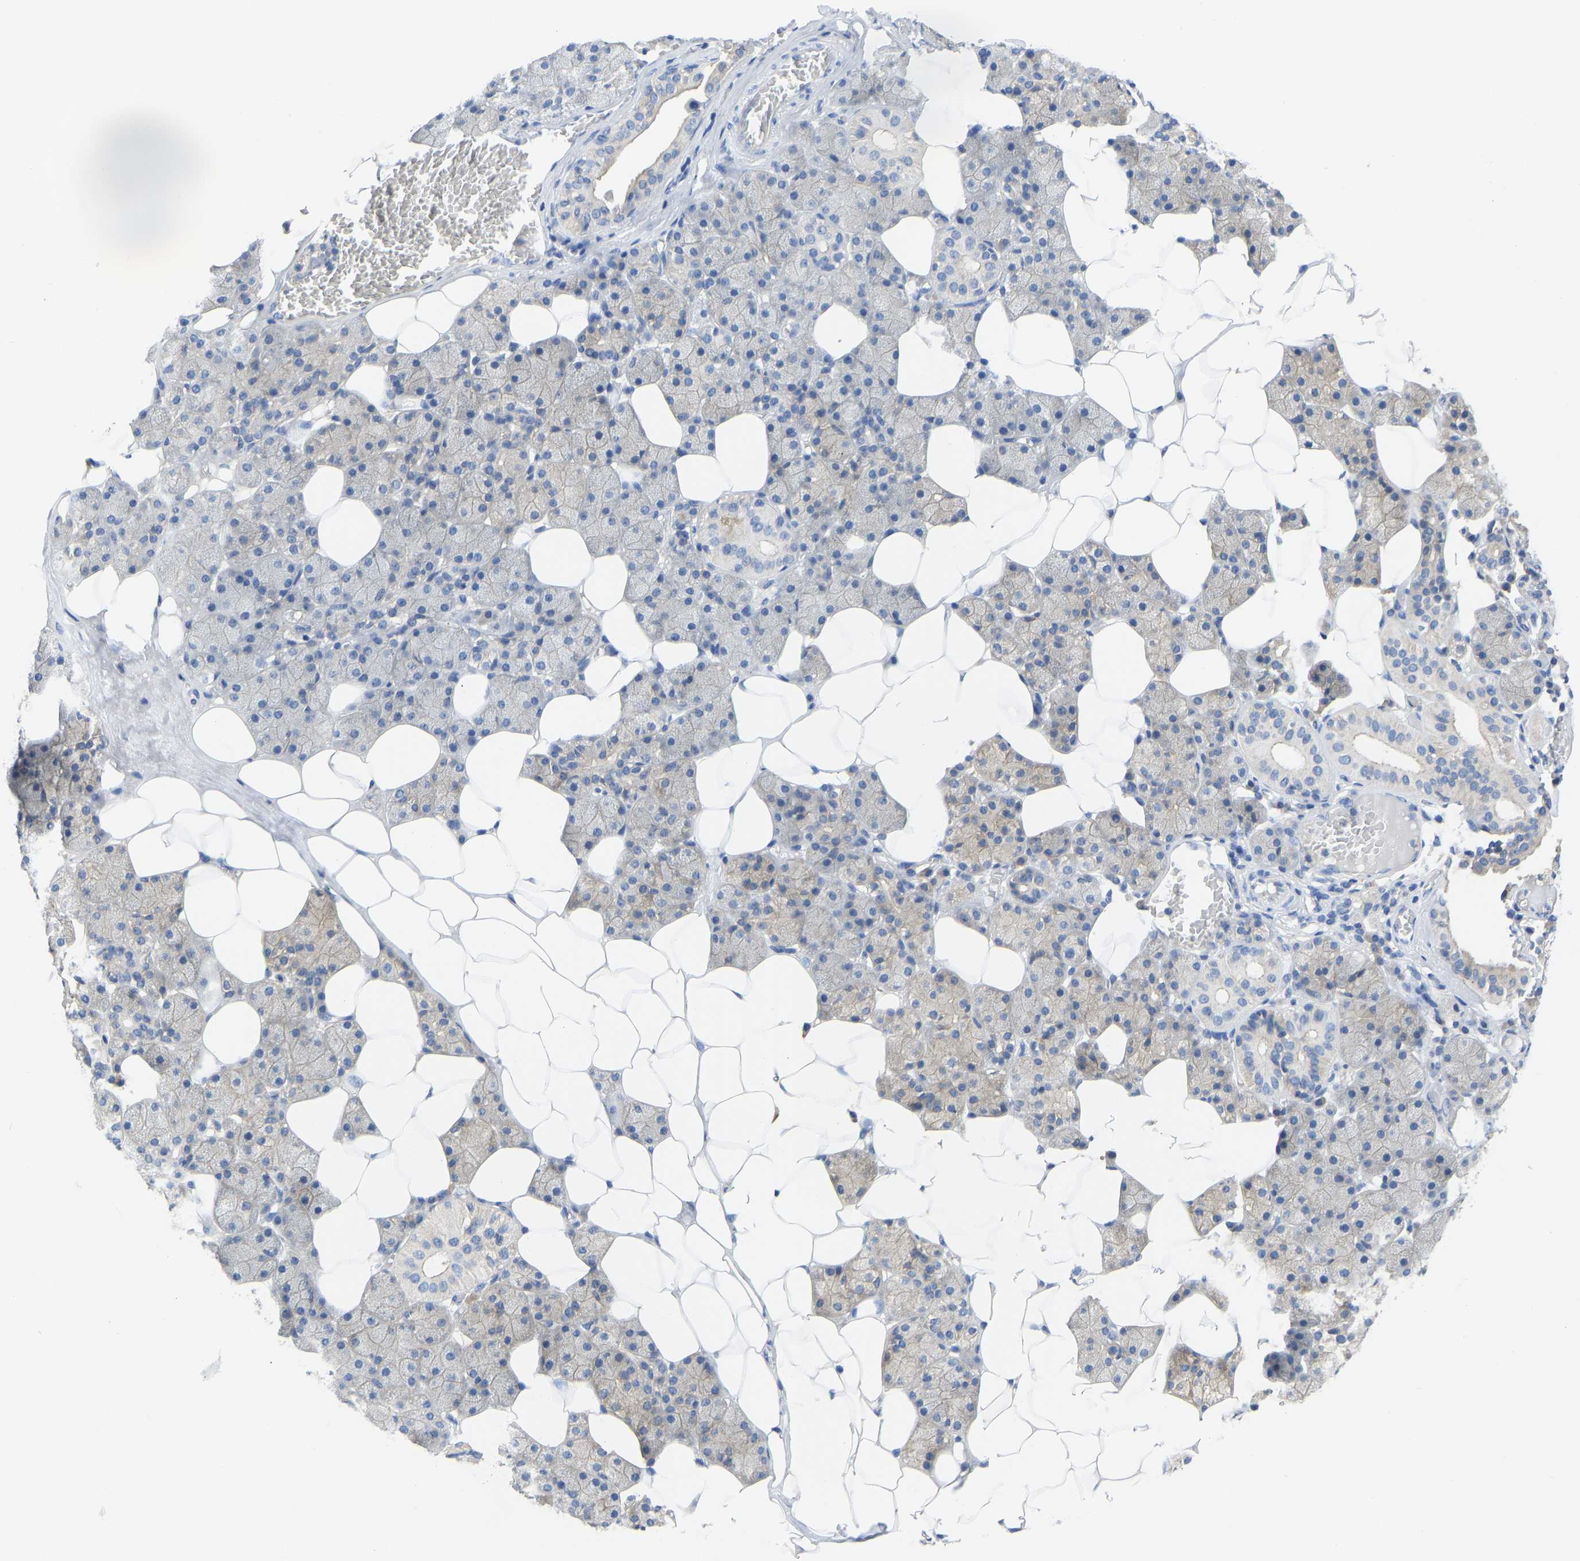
{"staining": {"intensity": "weak", "quantity": "<25%", "location": "cytoplasmic/membranous"}, "tissue": "salivary gland", "cell_type": "Glandular cells", "image_type": "normal", "snomed": [{"axis": "morphology", "description": "Normal tissue, NOS"}, {"axis": "topography", "description": "Salivary gland"}], "caption": "This is an IHC histopathology image of normal human salivary gland. There is no staining in glandular cells.", "gene": "PPP3CA", "patient": {"sex": "female", "age": 33}}